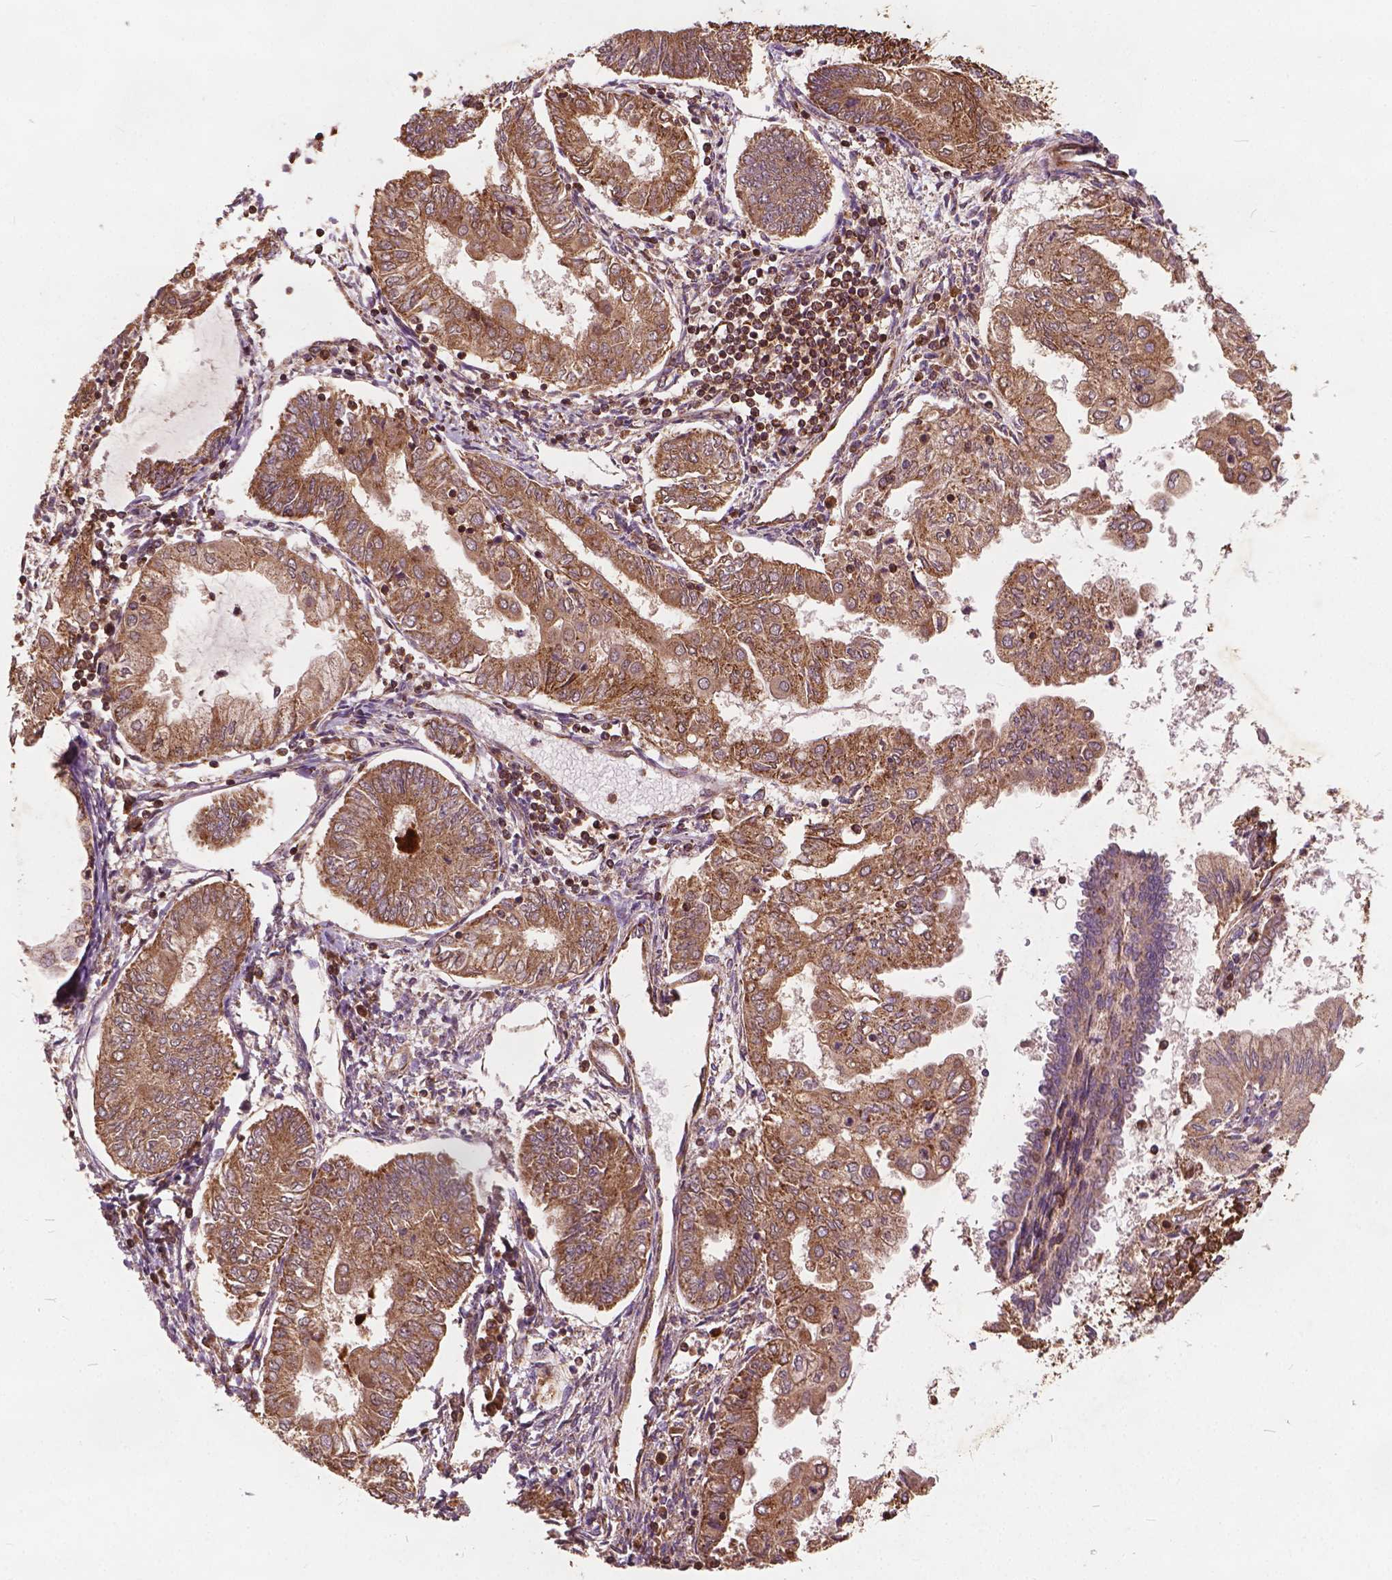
{"staining": {"intensity": "moderate", "quantity": ">75%", "location": "cytoplasmic/membranous"}, "tissue": "endometrial cancer", "cell_type": "Tumor cells", "image_type": "cancer", "snomed": [{"axis": "morphology", "description": "Adenocarcinoma, NOS"}, {"axis": "topography", "description": "Endometrium"}], "caption": "Immunohistochemical staining of human endometrial cancer shows medium levels of moderate cytoplasmic/membranous protein staining in approximately >75% of tumor cells.", "gene": "UBXN2A", "patient": {"sex": "female", "age": 68}}